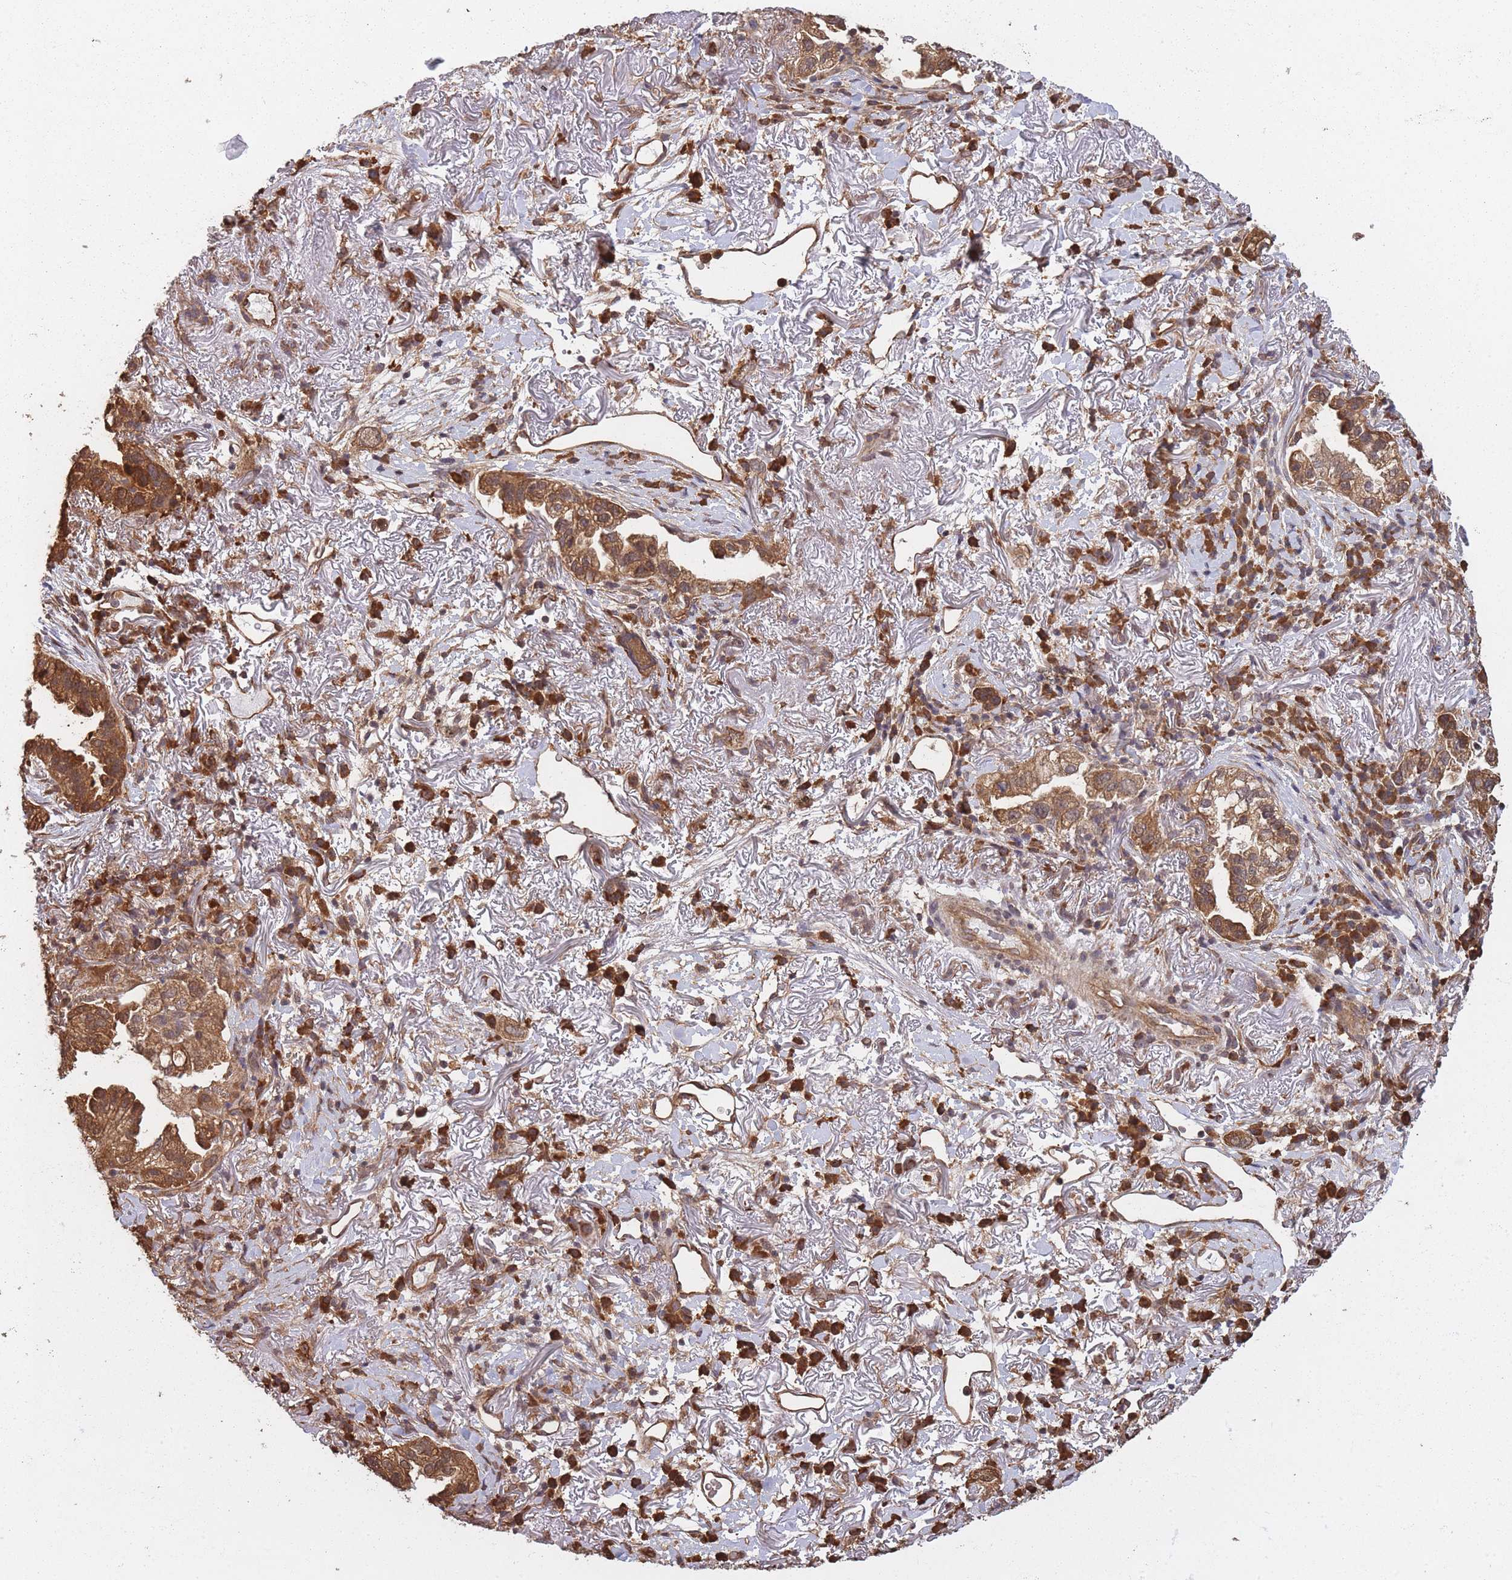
{"staining": {"intensity": "moderate", "quantity": ">75%", "location": "cytoplasmic/membranous"}, "tissue": "lung cancer", "cell_type": "Tumor cells", "image_type": "cancer", "snomed": [{"axis": "morphology", "description": "Adenocarcinoma, NOS"}, {"axis": "topography", "description": "Lung"}], "caption": "Protein expression analysis of human lung cancer reveals moderate cytoplasmic/membranous positivity in approximately >75% of tumor cells.", "gene": "ARL13B", "patient": {"sex": "female", "age": 69}}